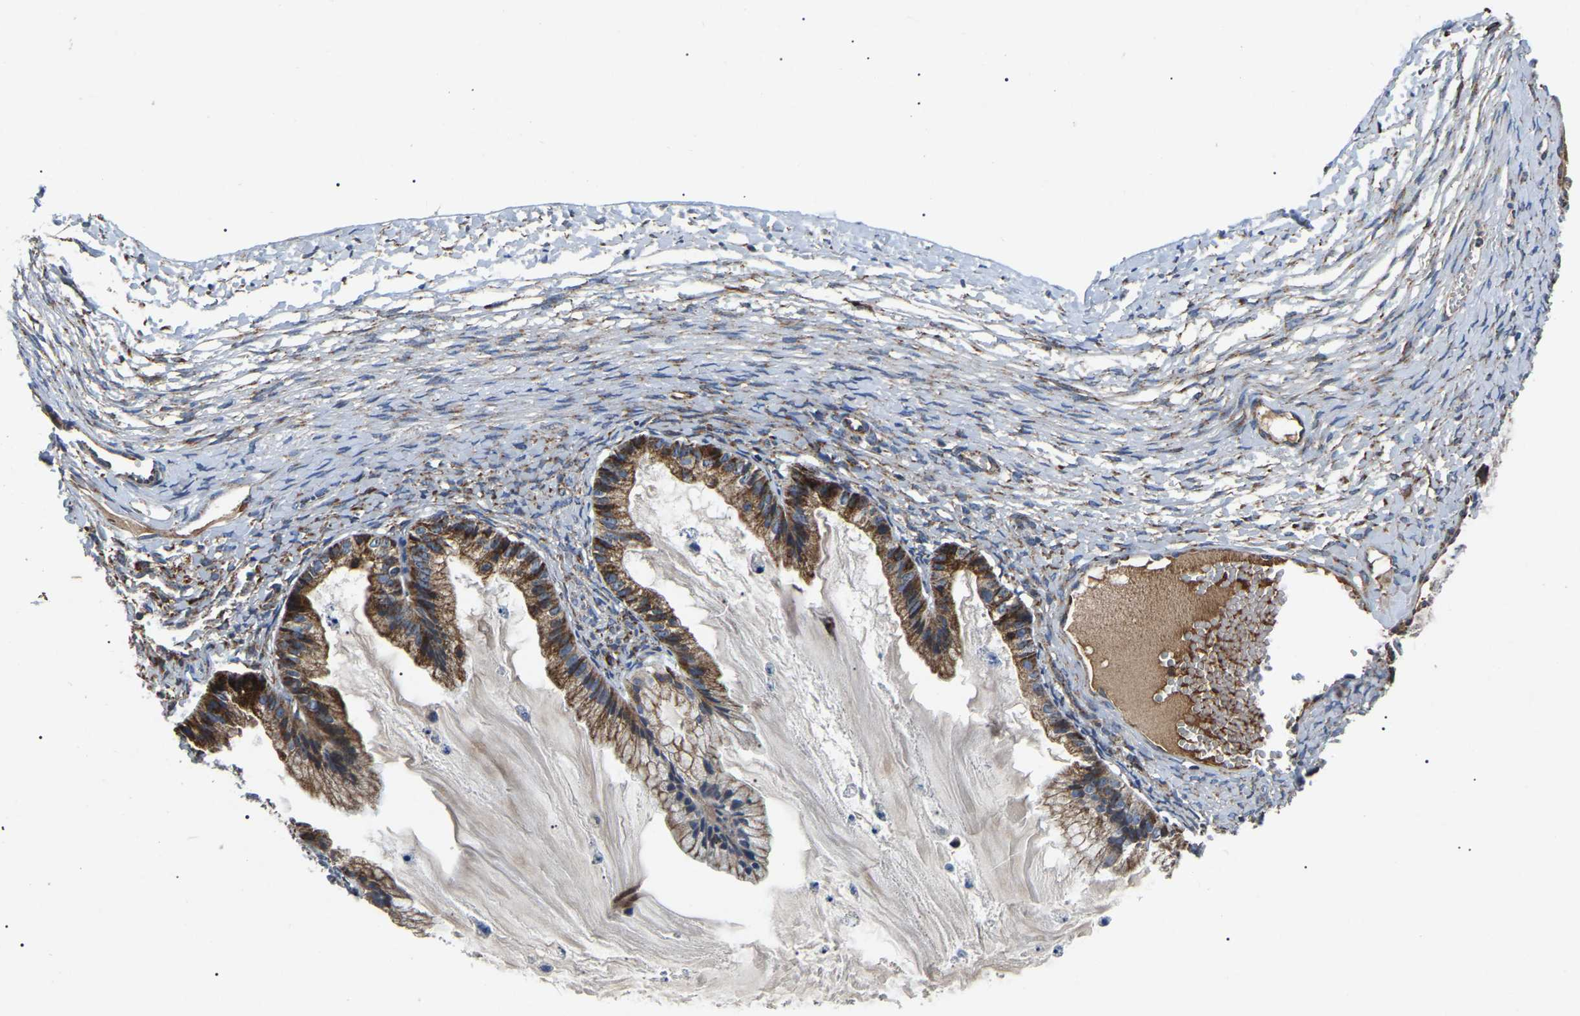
{"staining": {"intensity": "moderate", "quantity": ">75%", "location": "cytoplasmic/membranous"}, "tissue": "ovarian cancer", "cell_type": "Tumor cells", "image_type": "cancer", "snomed": [{"axis": "morphology", "description": "Cystadenocarcinoma, mucinous, NOS"}, {"axis": "topography", "description": "Ovary"}], "caption": "Immunohistochemistry (IHC) image of neoplastic tissue: human ovarian cancer stained using immunohistochemistry (IHC) demonstrates medium levels of moderate protein expression localized specifically in the cytoplasmic/membranous of tumor cells, appearing as a cytoplasmic/membranous brown color.", "gene": "PPM1E", "patient": {"sex": "female", "age": 57}}